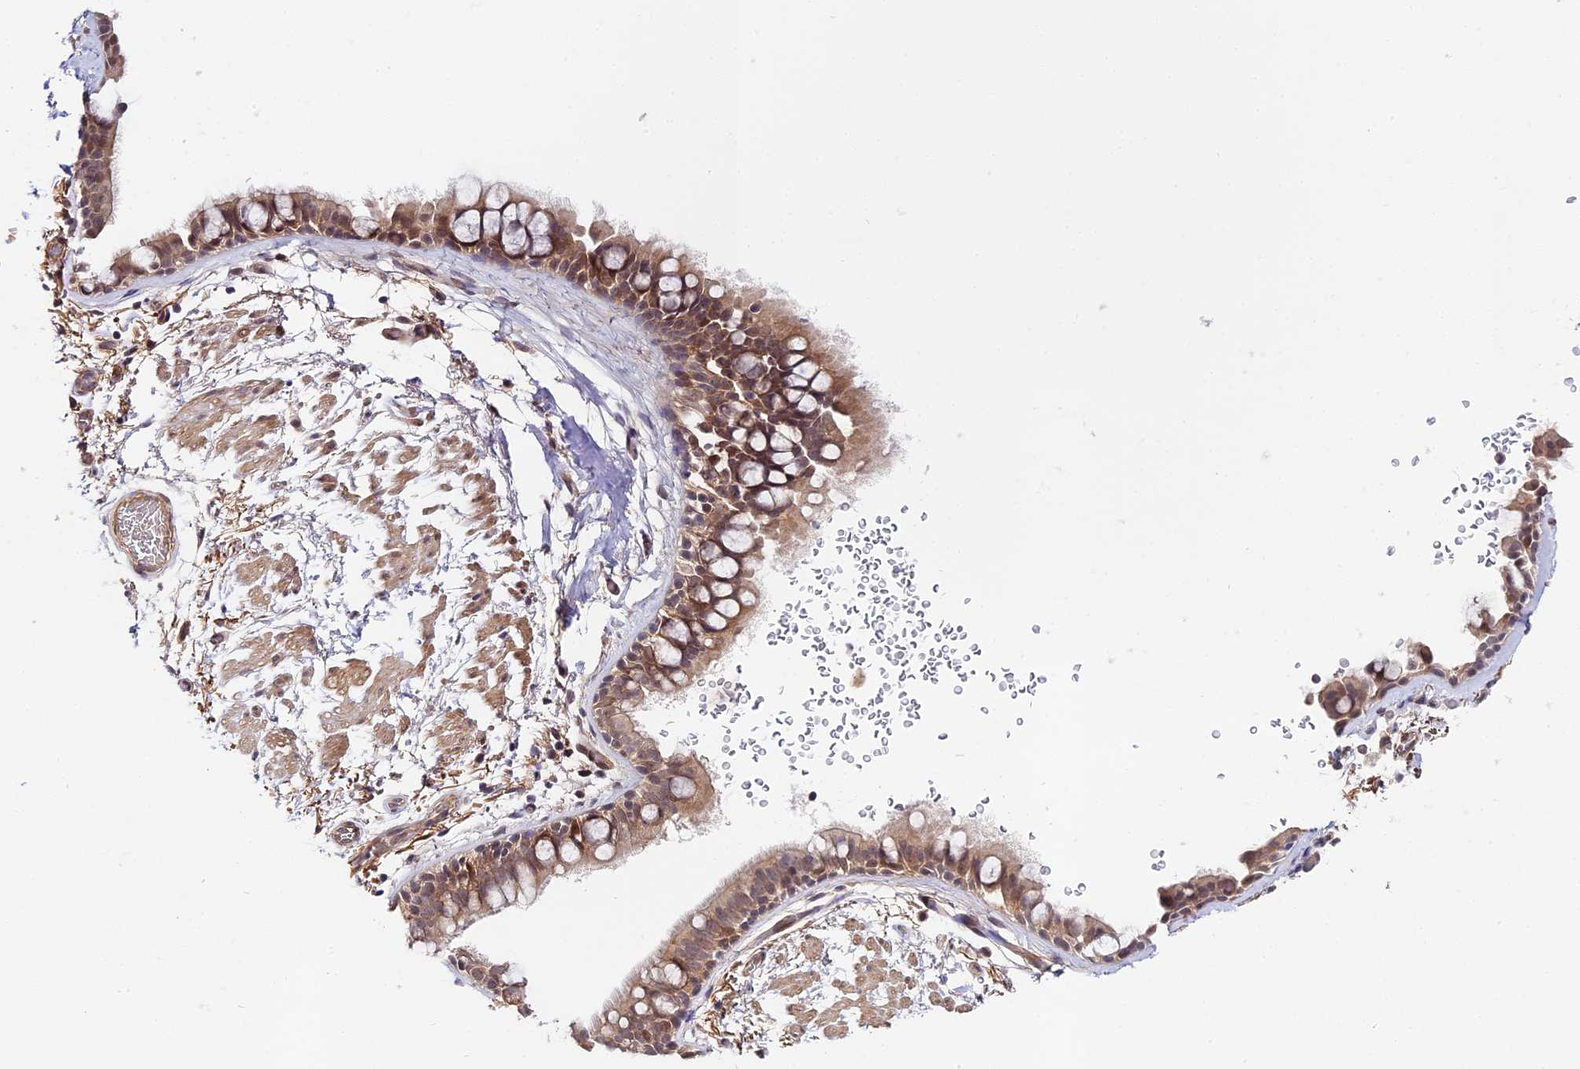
{"staining": {"intensity": "moderate", "quantity": "25%-75%", "location": "cytoplasmic/membranous,nuclear"}, "tissue": "bronchus", "cell_type": "Respiratory epithelial cells", "image_type": "normal", "snomed": [{"axis": "morphology", "description": "Normal tissue, NOS"}, {"axis": "topography", "description": "Bronchus"}], "caption": "A histopathology image of human bronchus stained for a protein shows moderate cytoplasmic/membranous,nuclear brown staining in respiratory epithelial cells. Nuclei are stained in blue.", "gene": "IMPACT", "patient": {"sex": "male", "age": 65}}